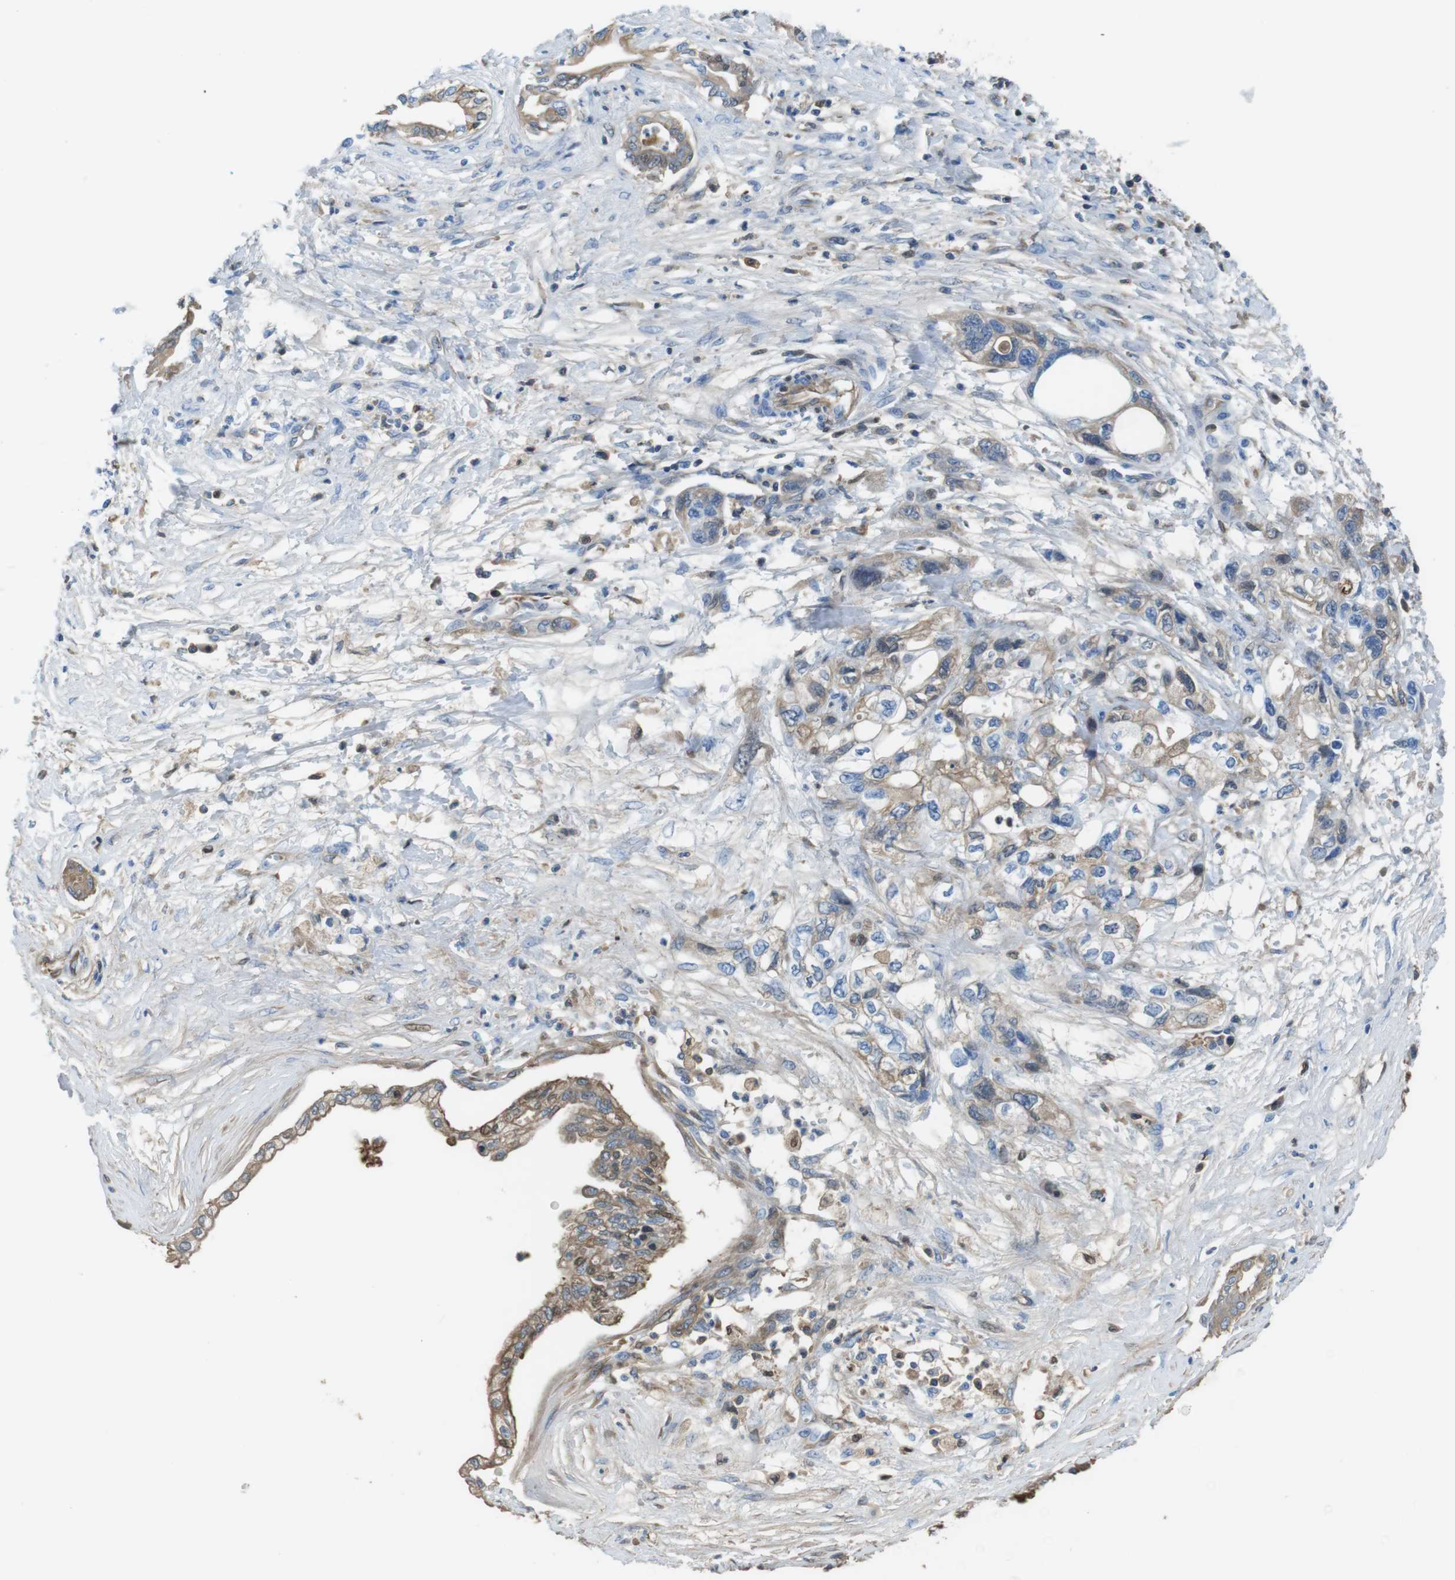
{"staining": {"intensity": "moderate", "quantity": ">75%", "location": "cytoplasmic/membranous"}, "tissue": "pancreatic cancer", "cell_type": "Tumor cells", "image_type": "cancer", "snomed": [{"axis": "morphology", "description": "Adenocarcinoma, NOS"}, {"axis": "topography", "description": "Pancreas"}], "caption": "Tumor cells show moderate cytoplasmic/membranous positivity in about >75% of cells in pancreatic cancer (adenocarcinoma).", "gene": "TMPRSS15", "patient": {"sex": "male", "age": 56}}